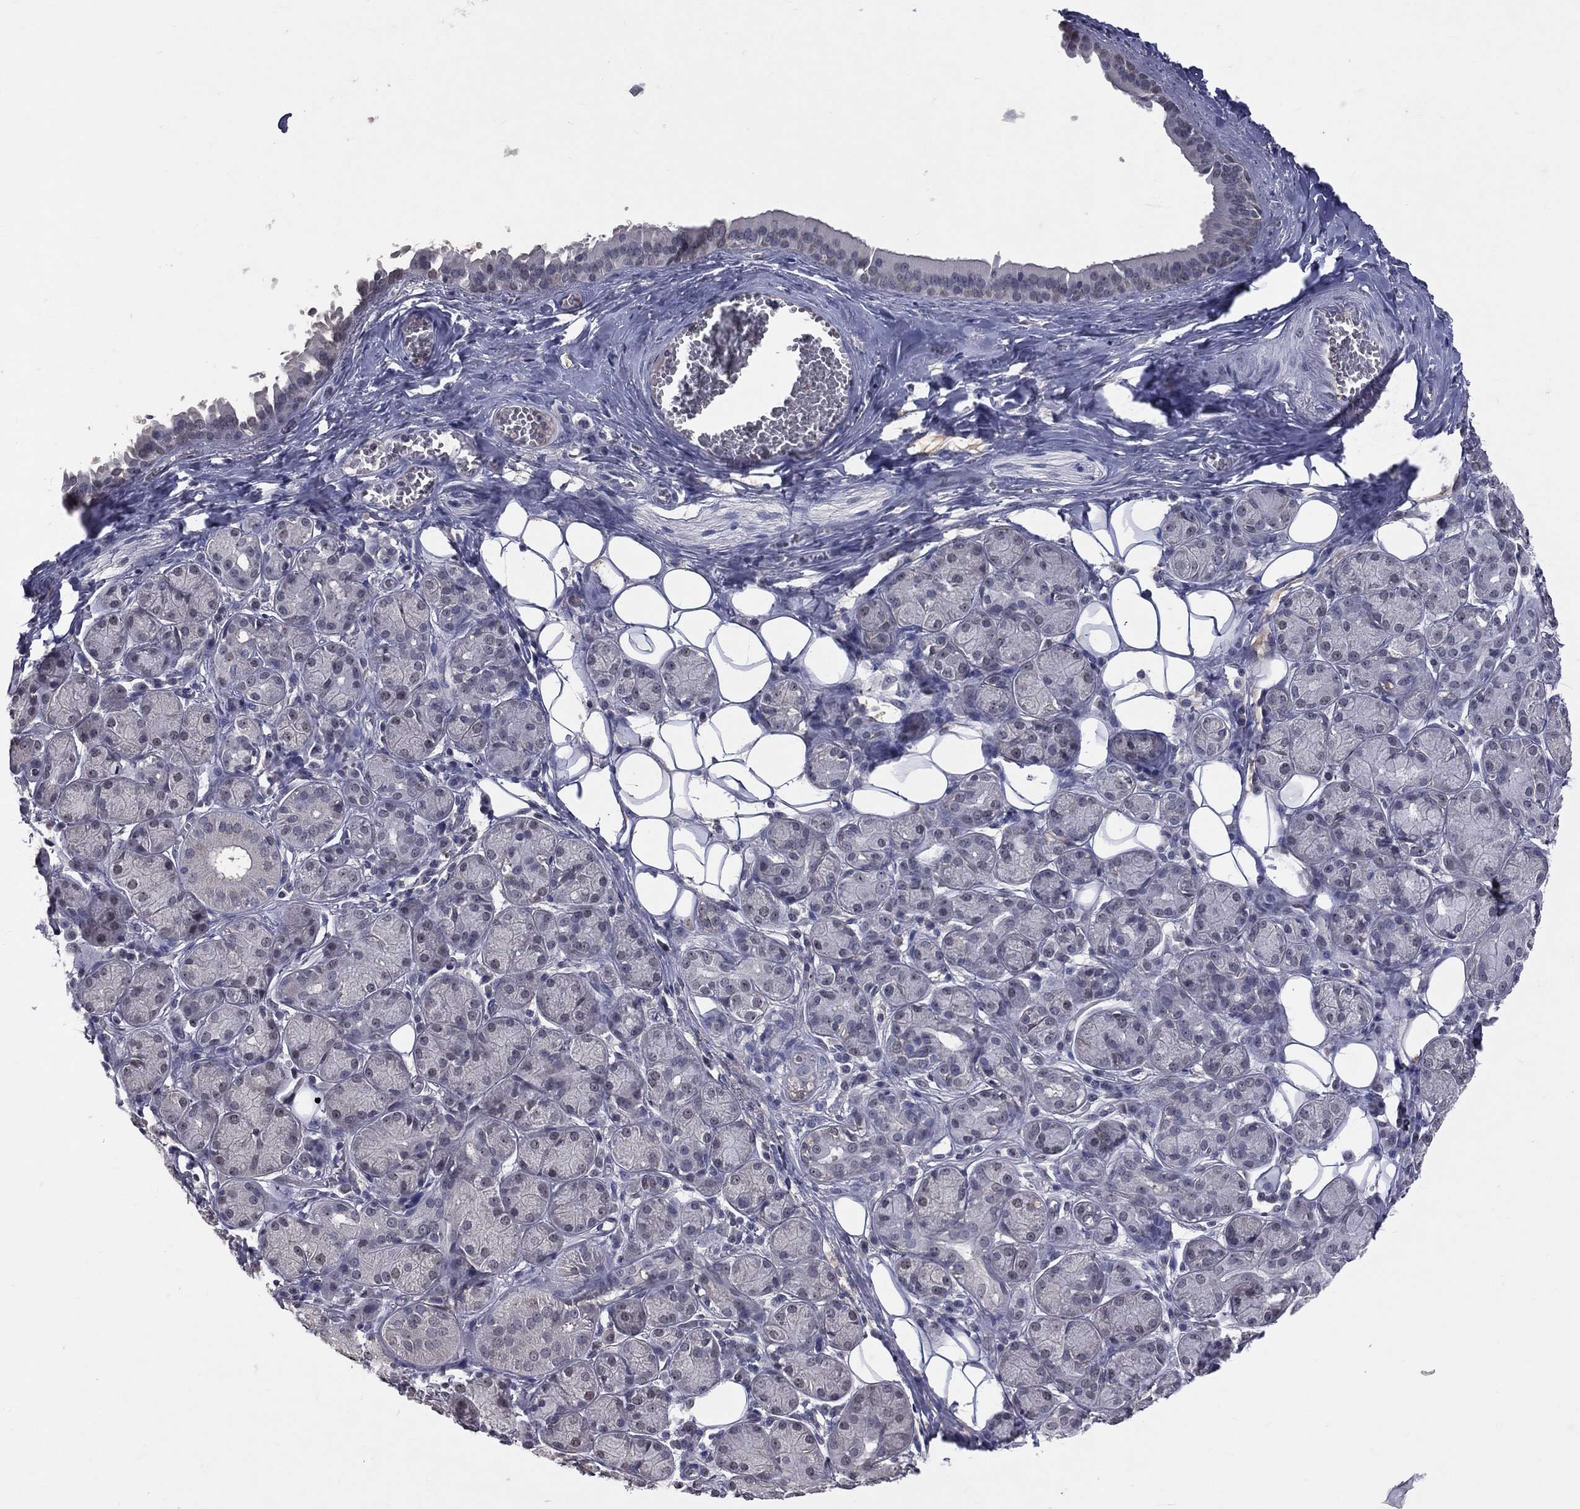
{"staining": {"intensity": "negative", "quantity": "none", "location": "none"}, "tissue": "salivary gland", "cell_type": "Glandular cells", "image_type": "normal", "snomed": [{"axis": "morphology", "description": "Normal tissue, NOS"}, {"axis": "topography", "description": "Salivary gland"}], "caption": "Salivary gland was stained to show a protein in brown. There is no significant staining in glandular cells. (Brightfield microscopy of DAB (3,3'-diaminobenzidine) immunohistochemistry (IHC) at high magnification).", "gene": "DSG4", "patient": {"sex": "male", "age": 71}}